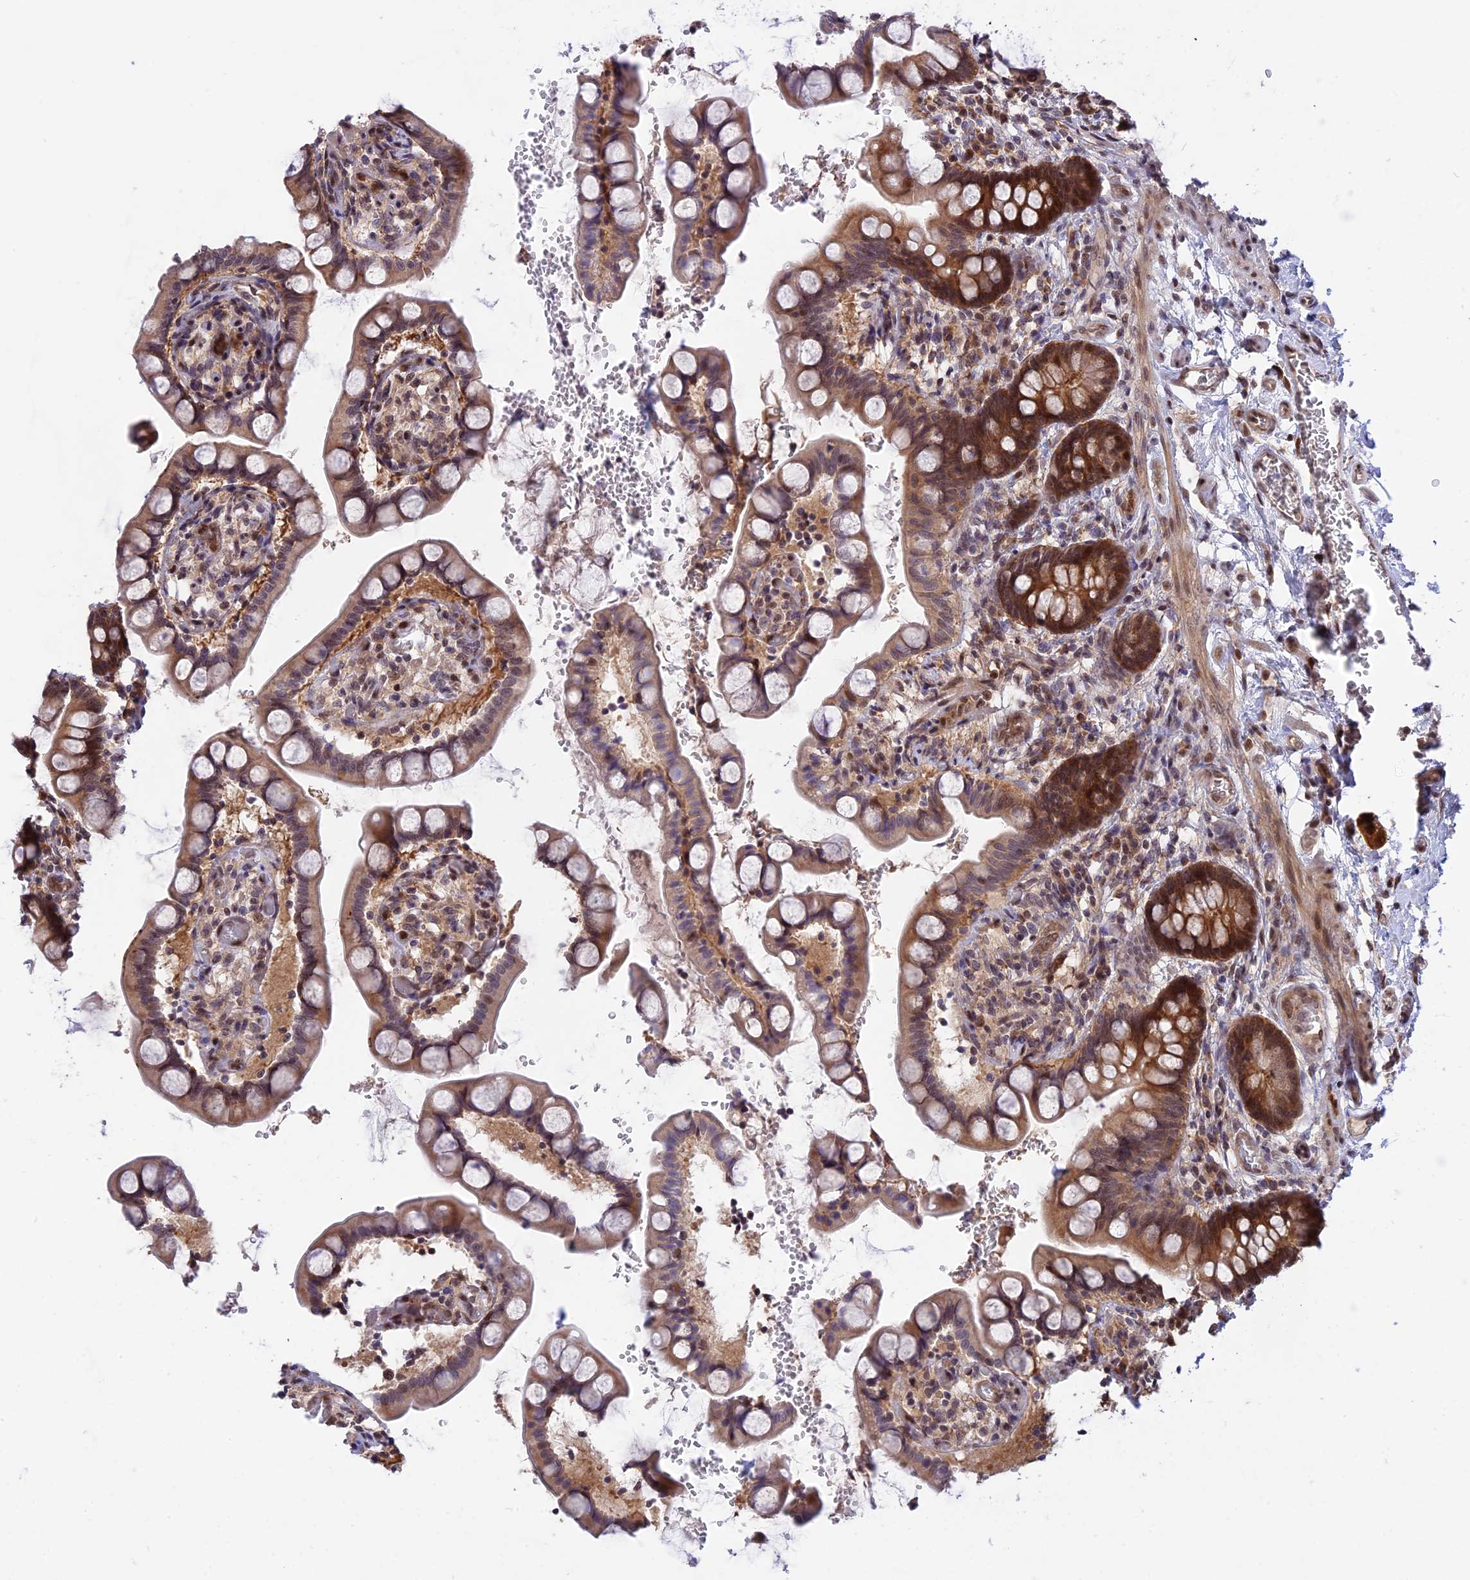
{"staining": {"intensity": "strong", "quantity": "25%-75%", "location": "cytoplasmic/membranous,nuclear"}, "tissue": "small intestine", "cell_type": "Glandular cells", "image_type": "normal", "snomed": [{"axis": "morphology", "description": "Normal tissue, NOS"}, {"axis": "topography", "description": "Small intestine"}], "caption": "Protein positivity by IHC displays strong cytoplasmic/membranous,nuclear positivity in about 25%-75% of glandular cells in normal small intestine. (brown staining indicates protein expression, while blue staining denotes nuclei).", "gene": "ZNF428", "patient": {"sex": "male", "age": 52}}